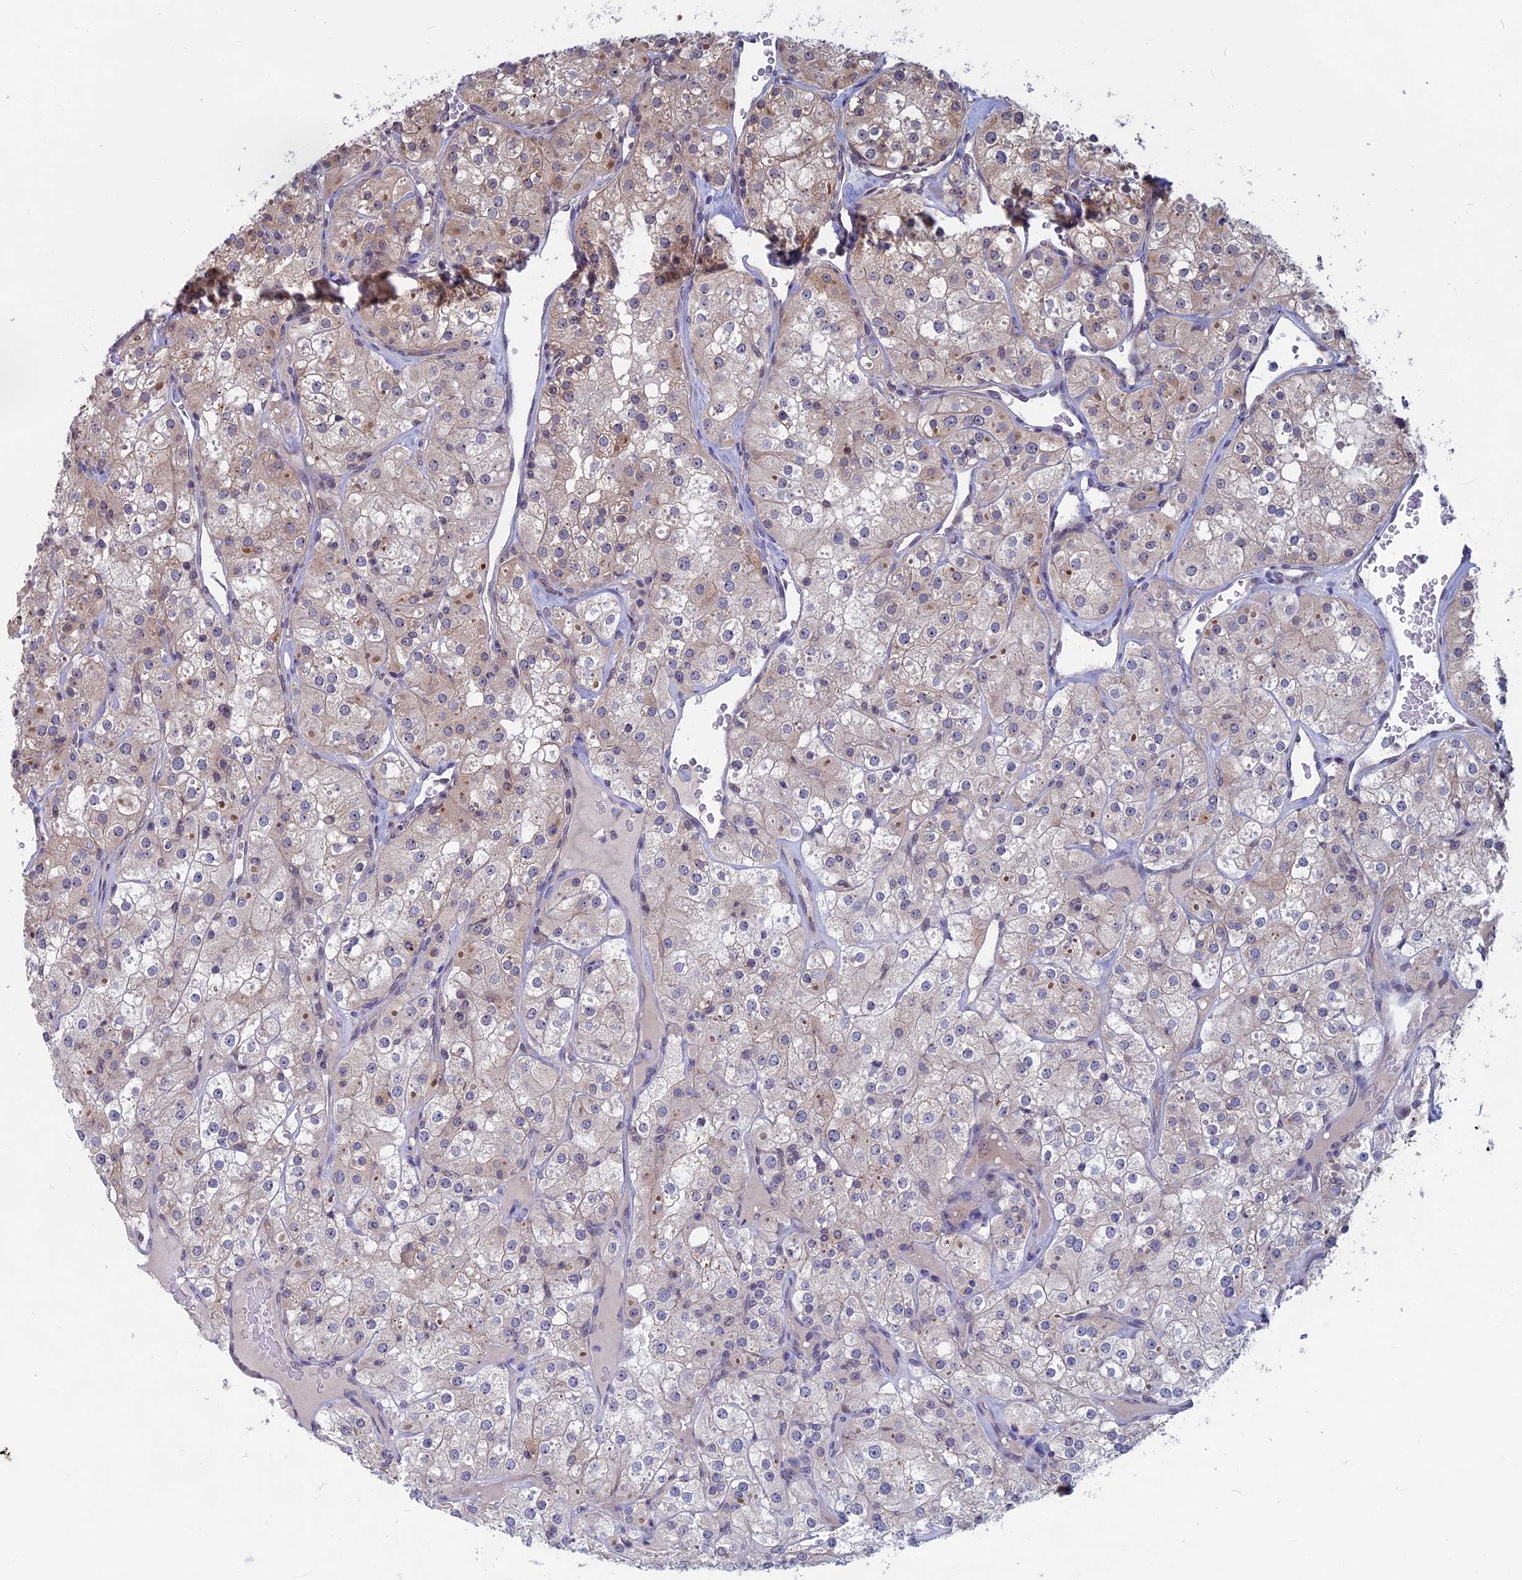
{"staining": {"intensity": "weak", "quantity": "25%-75%", "location": "cytoplasmic/membranous"}, "tissue": "renal cancer", "cell_type": "Tumor cells", "image_type": "cancer", "snomed": [{"axis": "morphology", "description": "Adenocarcinoma, NOS"}, {"axis": "topography", "description": "Kidney"}], "caption": "Immunohistochemistry (DAB) staining of renal adenocarcinoma demonstrates weak cytoplasmic/membranous protein staining in approximately 25%-75% of tumor cells.", "gene": "SPIRE1", "patient": {"sex": "male", "age": 77}}